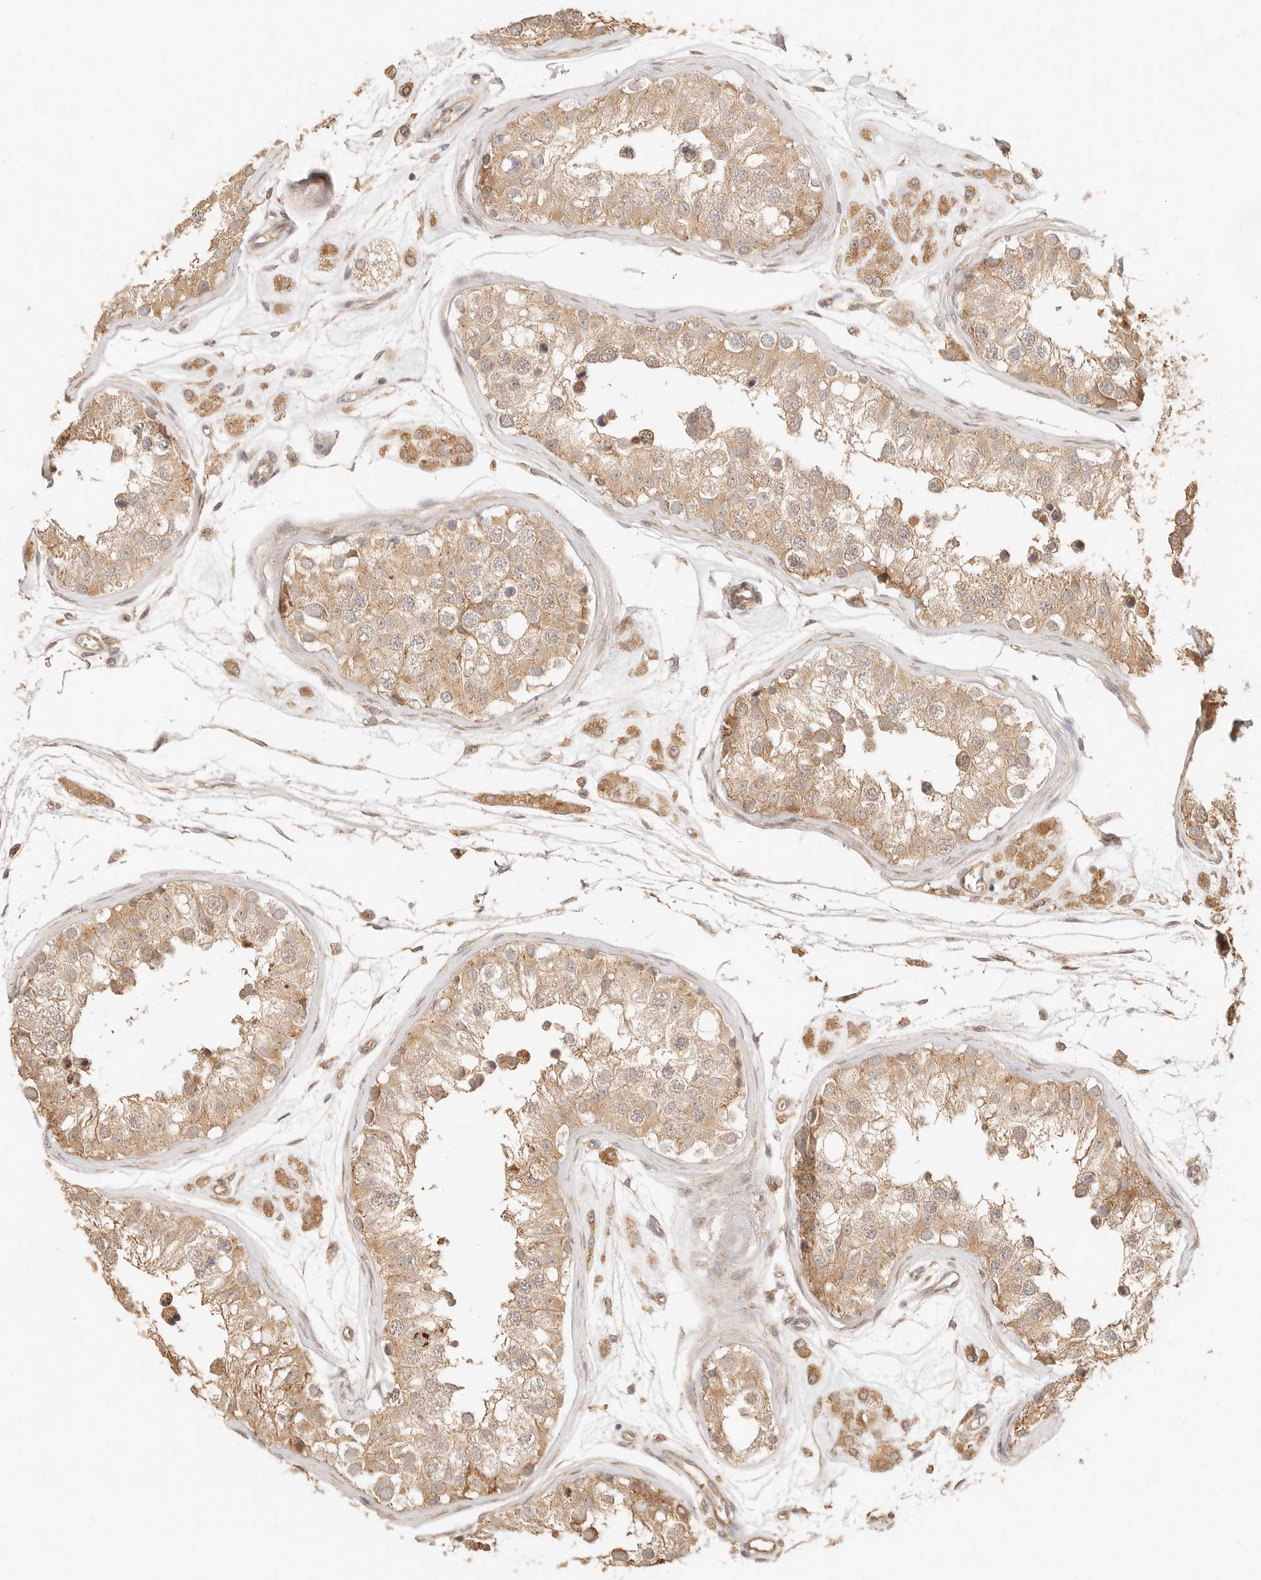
{"staining": {"intensity": "moderate", "quantity": ">75%", "location": "cytoplasmic/membranous"}, "tissue": "testis", "cell_type": "Cells in seminiferous ducts", "image_type": "normal", "snomed": [{"axis": "morphology", "description": "Normal tissue, NOS"}, {"axis": "morphology", "description": "Adenocarcinoma, metastatic, NOS"}, {"axis": "topography", "description": "Testis"}], "caption": "Immunohistochemical staining of normal human testis exhibits >75% levels of moderate cytoplasmic/membranous protein staining in approximately >75% of cells in seminiferous ducts. Immunohistochemistry (ihc) stains the protein of interest in brown and the nuclei are stained blue.", "gene": "UBXN10", "patient": {"sex": "male", "age": 26}}